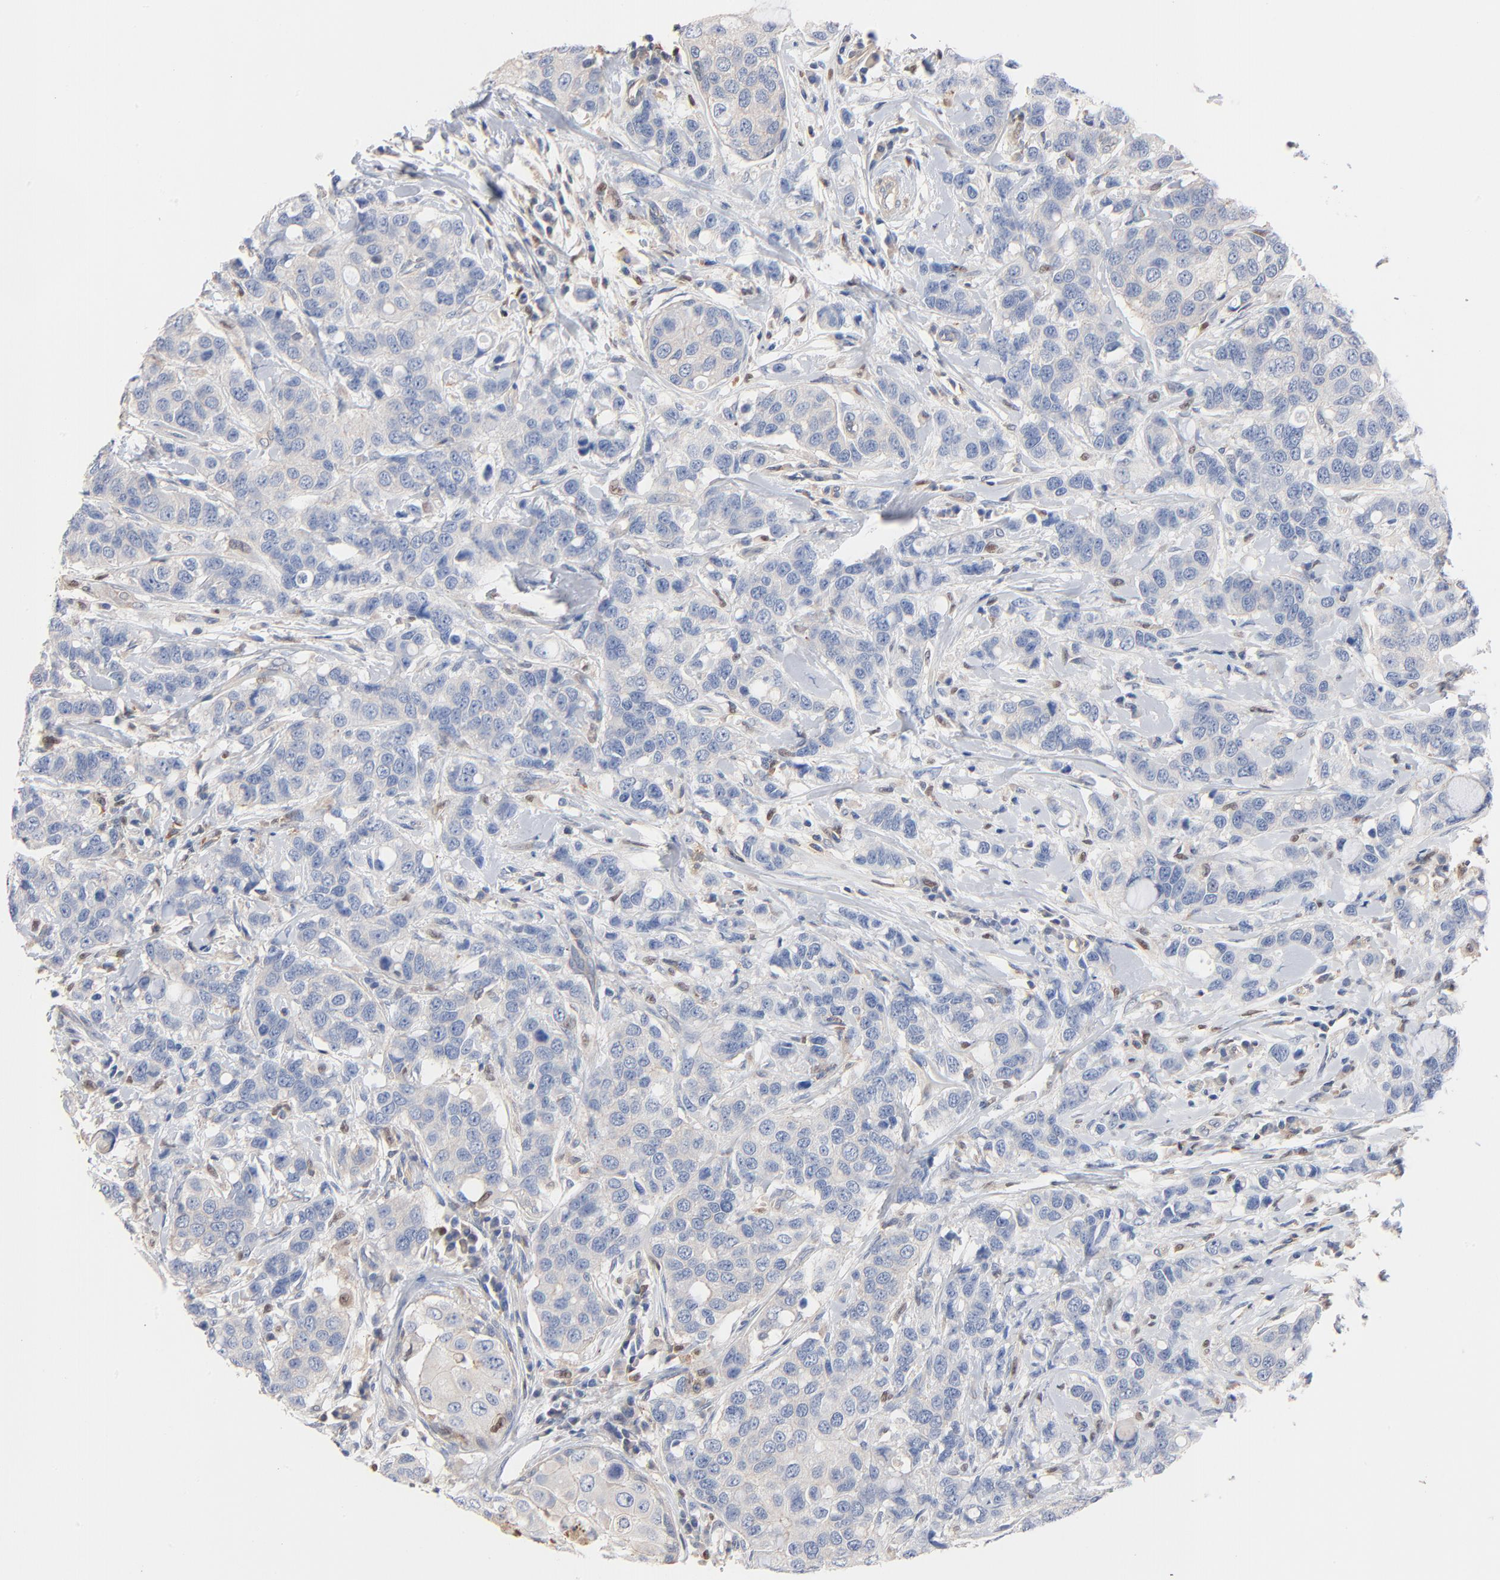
{"staining": {"intensity": "negative", "quantity": "none", "location": "none"}, "tissue": "breast cancer", "cell_type": "Tumor cells", "image_type": "cancer", "snomed": [{"axis": "morphology", "description": "Duct carcinoma"}, {"axis": "topography", "description": "Breast"}], "caption": "Breast cancer was stained to show a protein in brown. There is no significant positivity in tumor cells.", "gene": "ARHGEF6", "patient": {"sex": "female", "age": 27}}